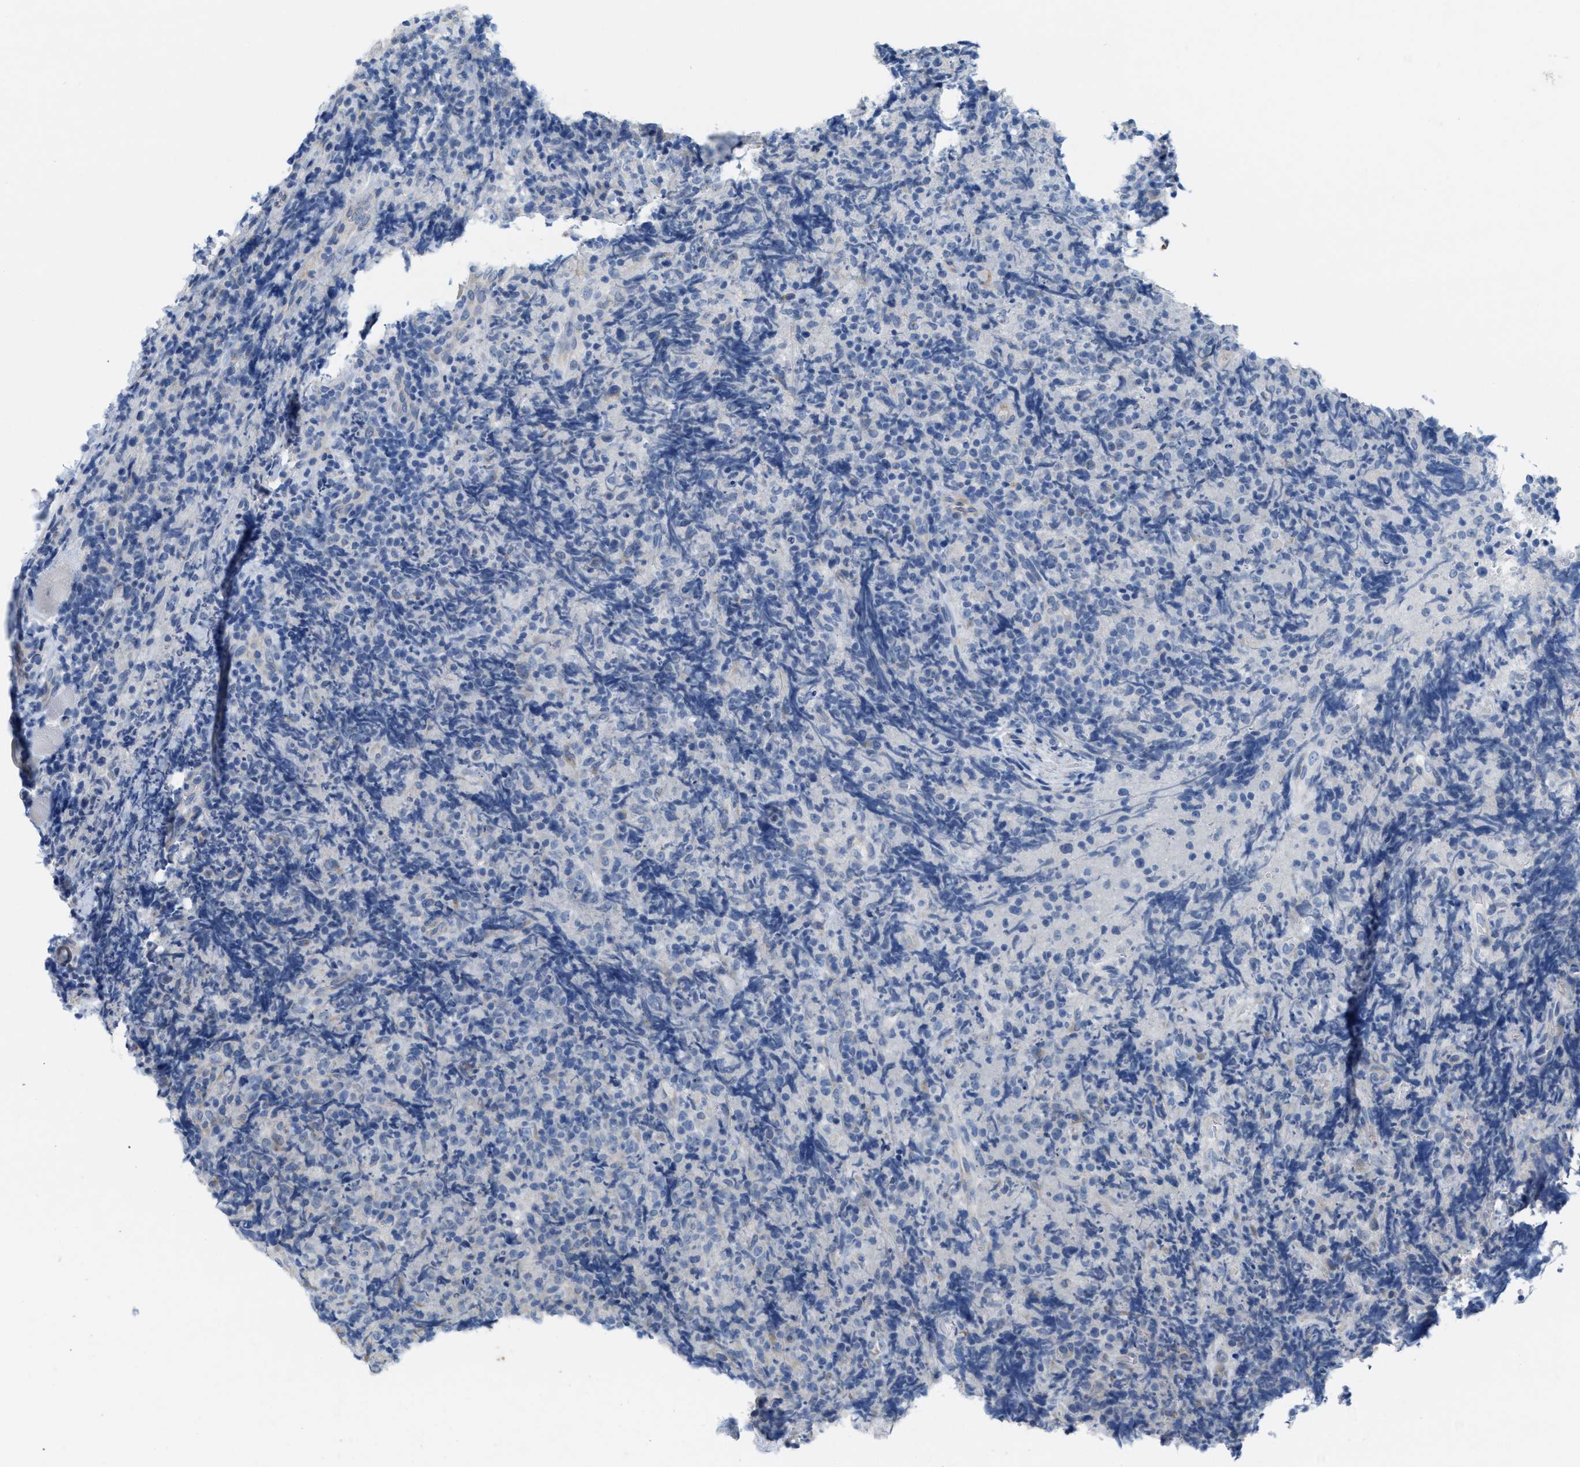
{"staining": {"intensity": "negative", "quantity": "none", "location": "none"}, "tissue": "lymphoma", "cell_type": "Tumor cells", "image_type": "cancer", "snomed": [{"axis": "morphology", "description": "Malignant lymphoma, non-Hodgkin's type, High grade"}, {"axis": "topography", "description": "Tonsil"}], "caption": "An image of human lymphoma is negative for staining in tumor cells.", "gene": "CPA2", "patient": {"sex": "female", "age": 36}}